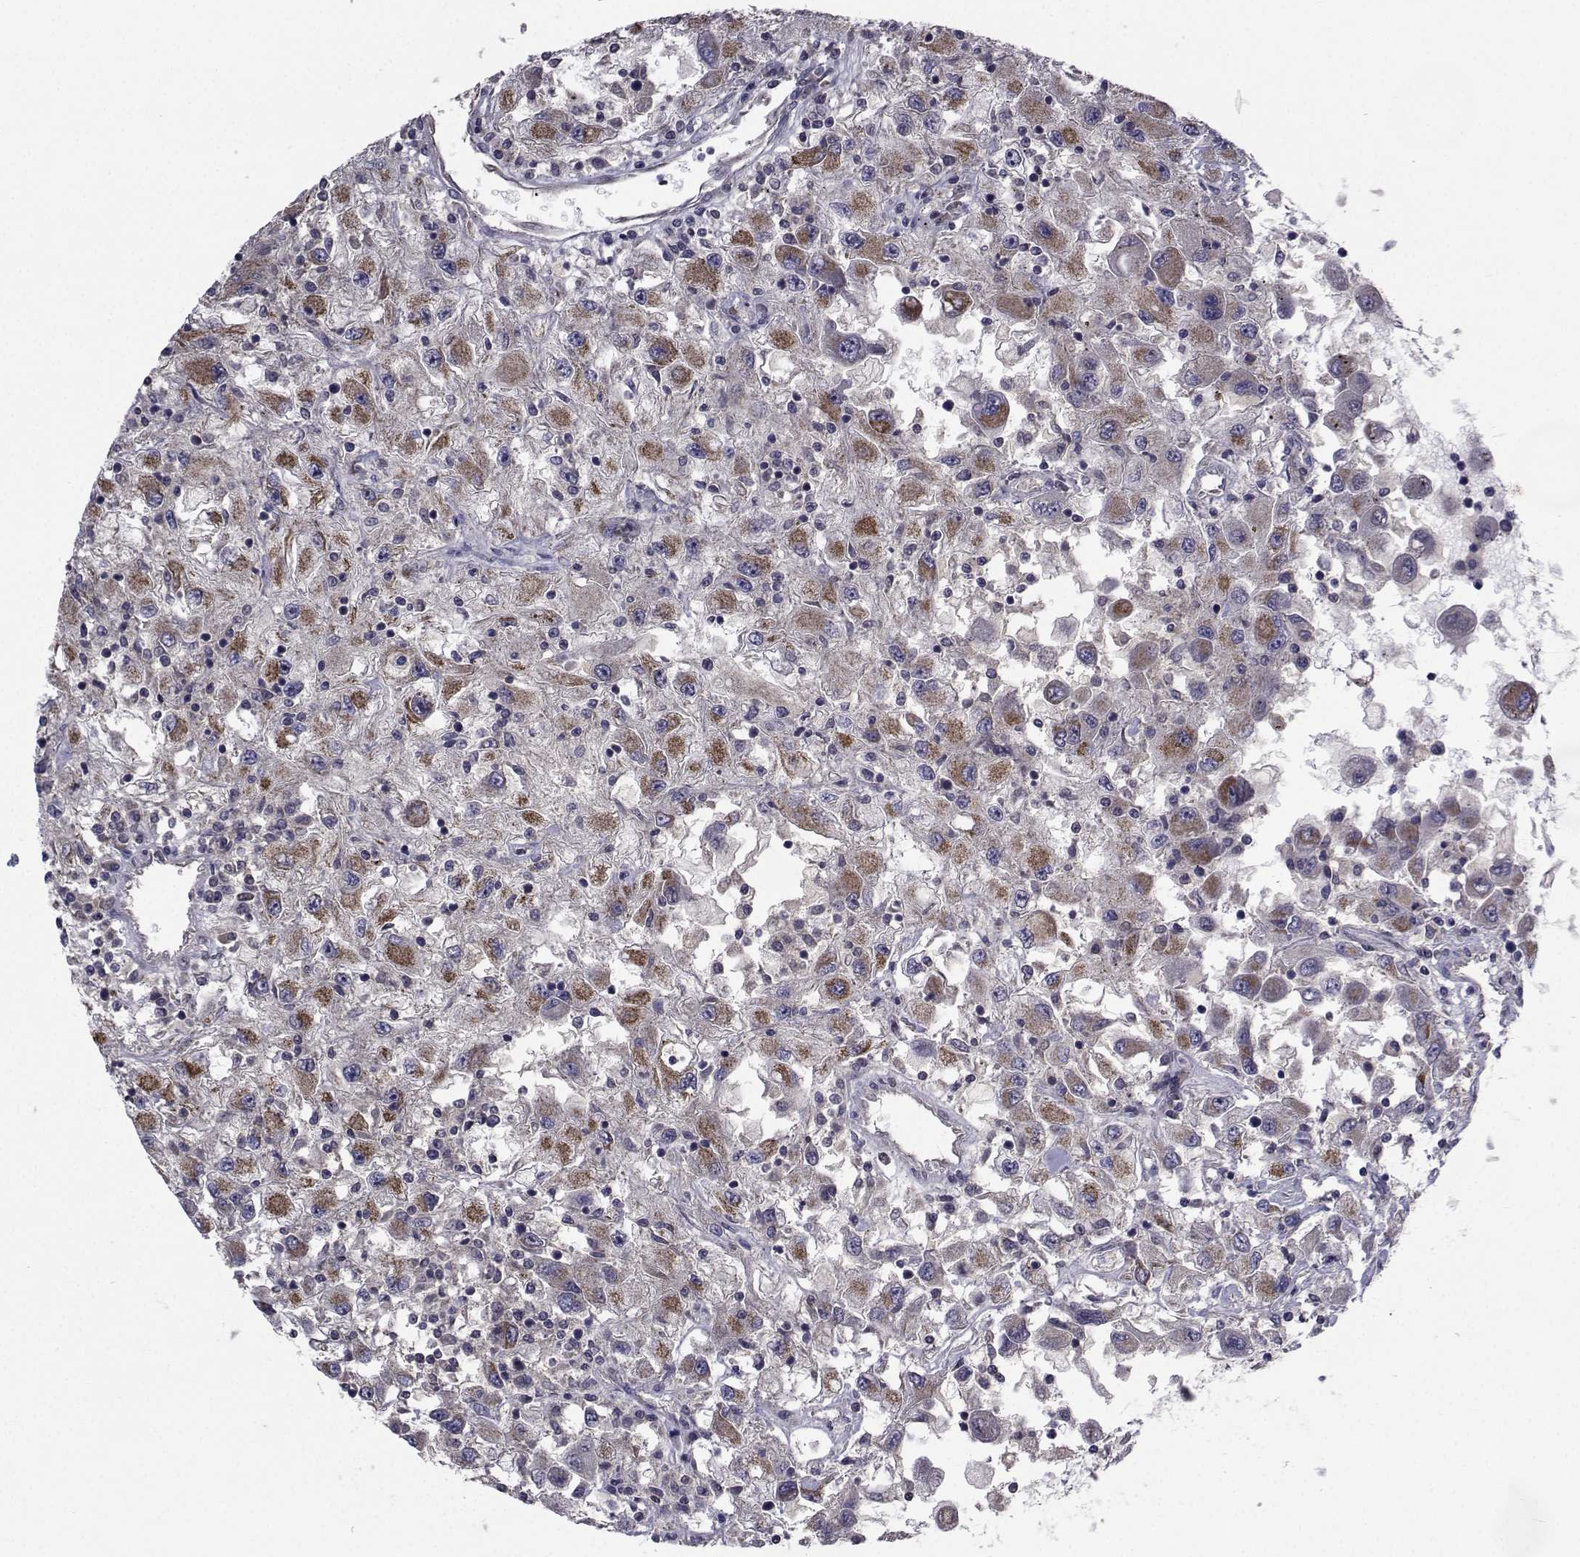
{"staining": {"intensity": "negative", "quantity": "none", "location": "none"}, "tissue": "renal cancer", "cell_type": "Tumor cells", "image_type": "cancer", "snomed": [{"axis": "morphology", "description": "Adenocarcinoma, NOS"}, {"axis": "topography", "description": "Kidney"}], "caption": "Immunohistochemistry (IHC) histopathology image of renal cancer (adenocarcinoma) stained for a protein (brown), which displays no staining in tumor cells. (DAB (3,3'-diaminobenzidine) IHC with hematoxylin counter stain).", "gene": "CYP2S1", "patient": {"sex": "female", "age": 67}}